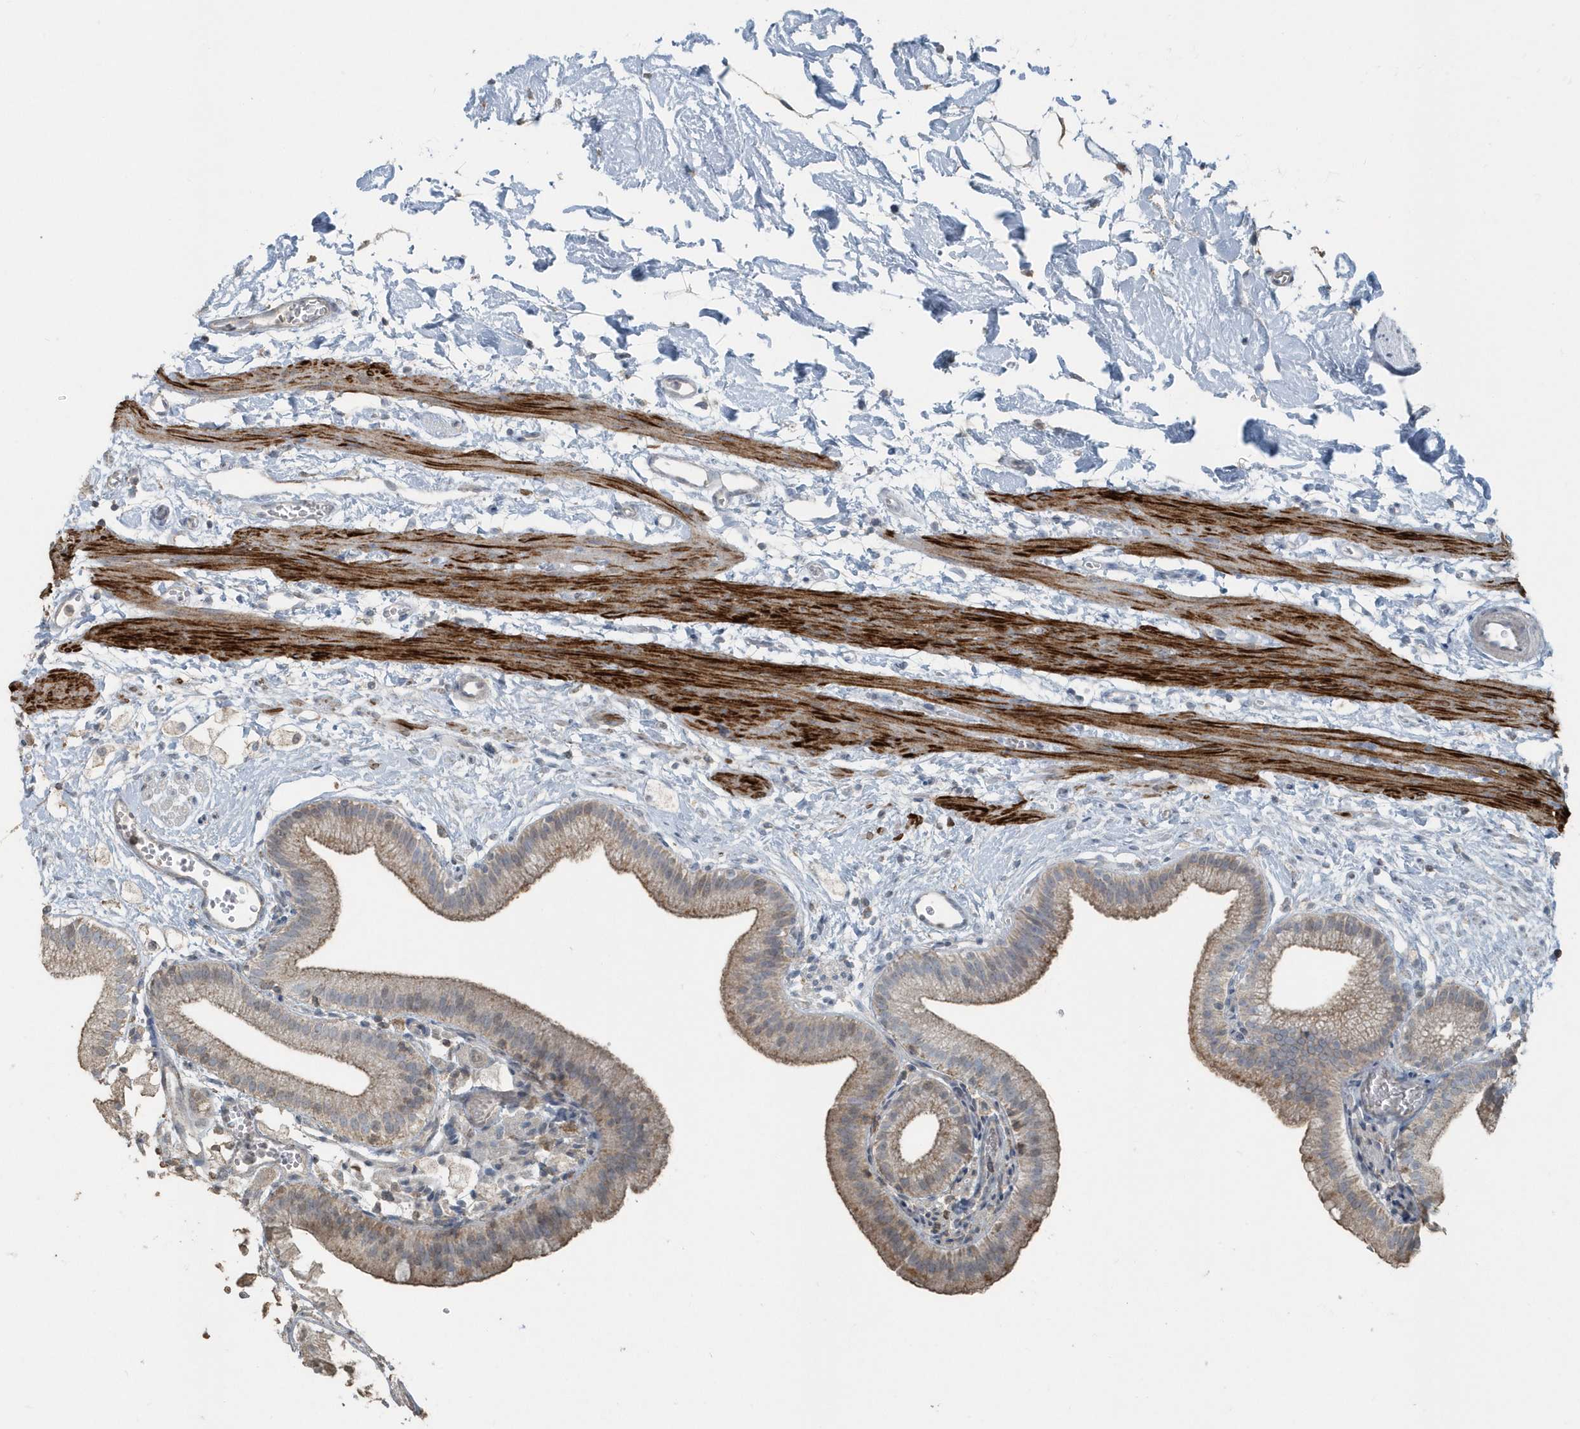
{"staining": {"intensity": "moderate", "quantity": "25%-75%", "location": "cytoplasmic/membranous"}, "tissue": "gallbladder", "cell_type": "Glandular cells", "image_type": "normal", "snomed": [{"axis": "morphology", "description": "Normal tissue, NOS"}, {"axis": "topography", "description": "Gallbladder"}], "caption": "Immunohistochemistry (IHC) histopathology image of unremarkable human gallbladder stained for a protein (brown), which reveals medium levels of moderate cytoplasmic/membranous expression in approximately 25%-75% of glandular cells.", "gene": "ACTC1", "patient": {"sex": "male", "age": 55}}